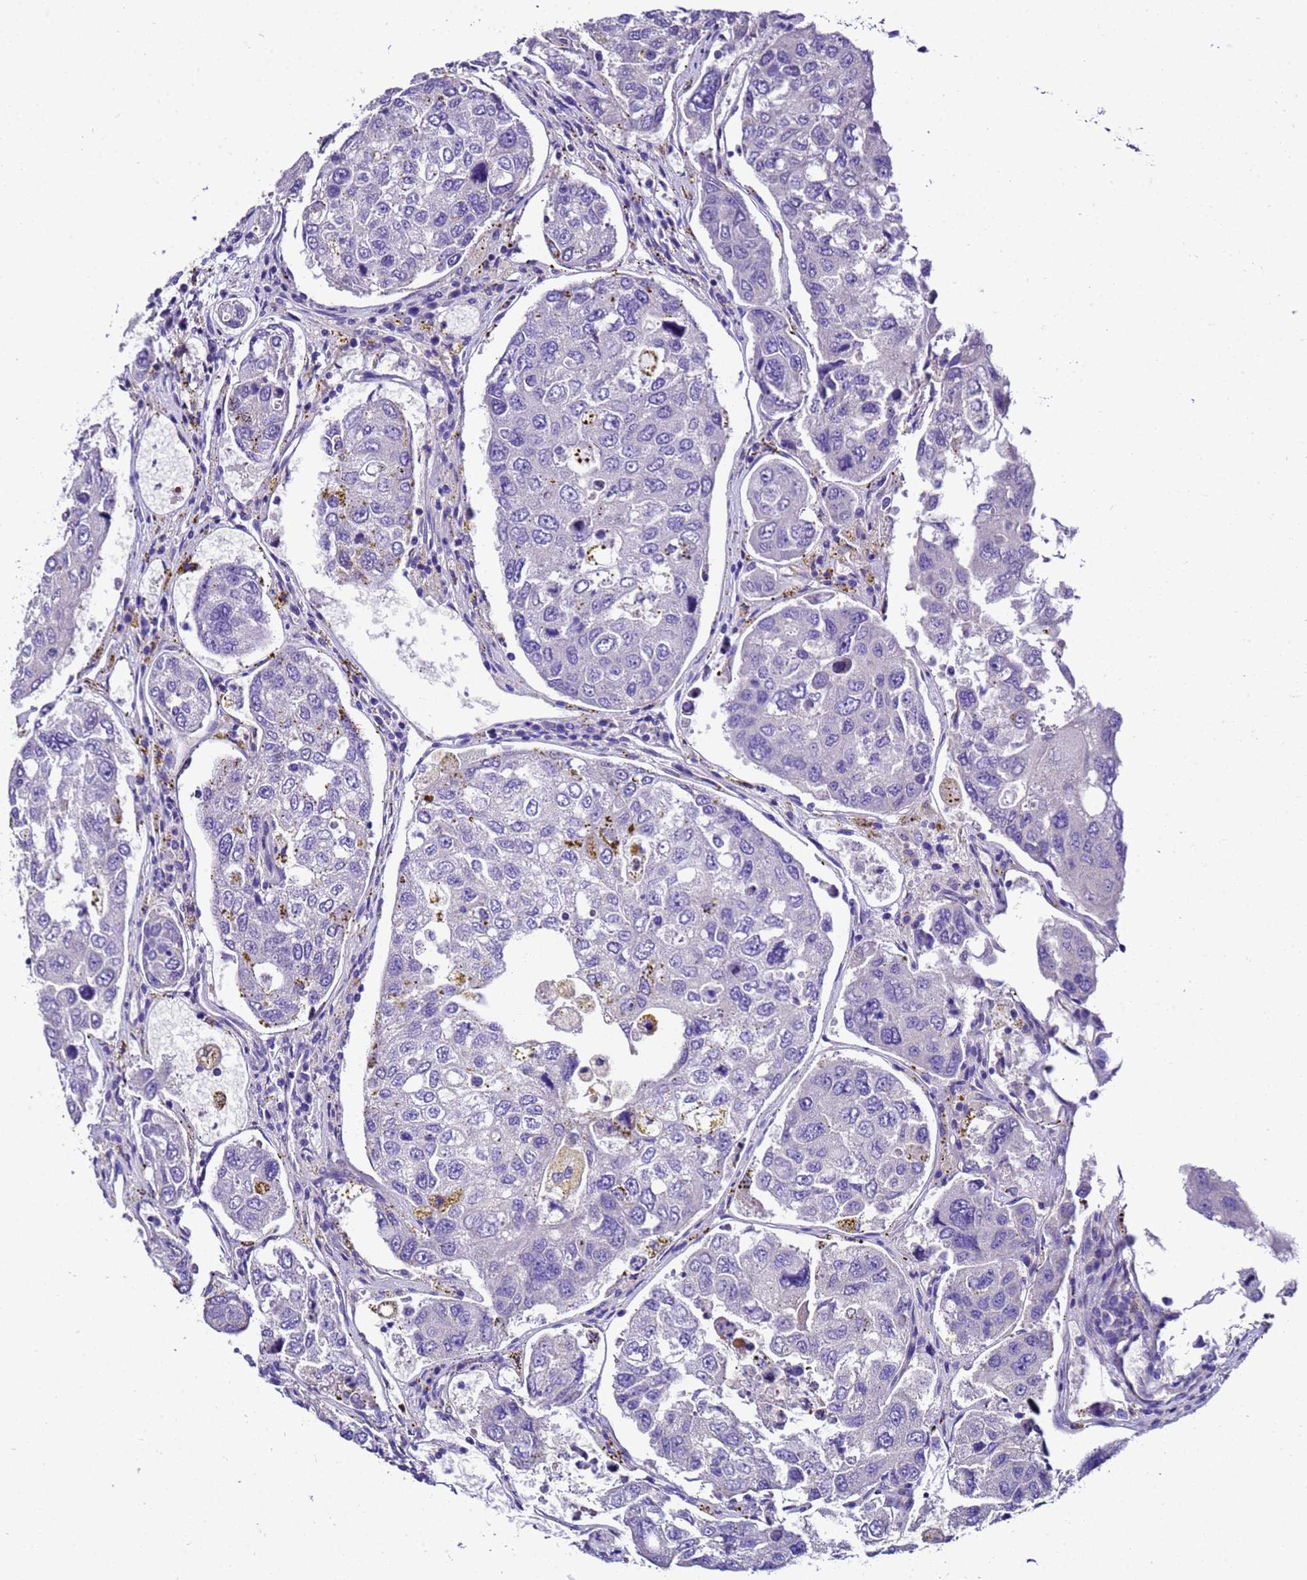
{"staining": {"intensity": "negative", "quantity": "none", "location": "none"}, "tissue": "urothelial cancer", "cell_type": "Tumor cells", "image_type": "cancer", "snomed": [{"axis": "morphology", "description": "Urothelial carcinoma, High grade"}, {"axis": "topography", "description": "Lymph node"}, {"axis": "topography", "description": "Urinary bladder"}], "caption": "This is a histopathology image of immunohistochemistry (IHC) staining of urothelial cancer, which shows no expression in tumor cells.", "gene": "UGT2A1", "patient": {"sex": "male", "age": 51}}